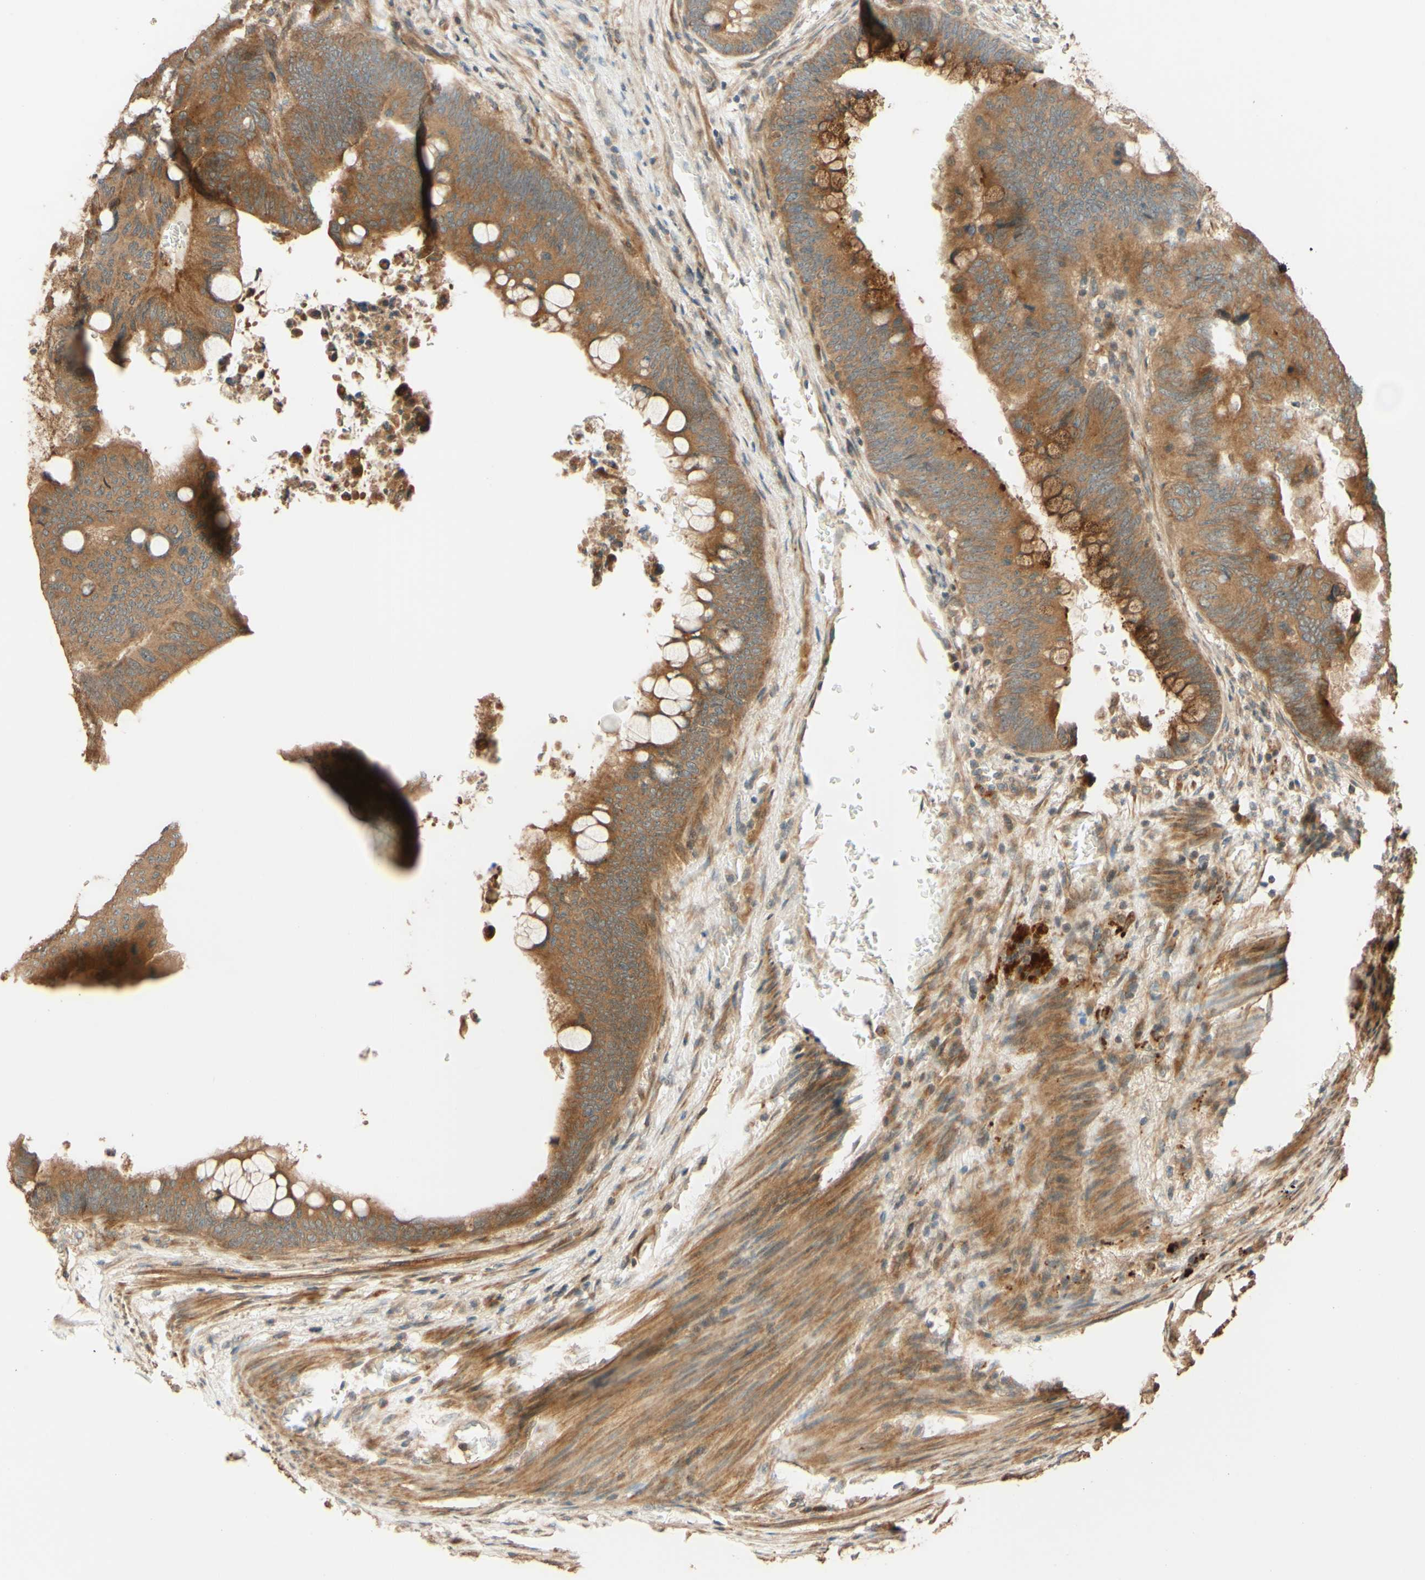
{"staining": {"intensity": "moderate", "quantity": ">75%", "location": "cytoplasmic/membranous"}, "tissue": "colorectal cancer", "cell_type": "Tumor cells", "image_type": "cancer", "snomed": [{"axis": "morphology", "description": "Normal tissue, NOS"}, {"axis": "morphology", "description": "Adenocarcinoma, NOS"}, {"axis": "topography", "description": "Rectum"}, {"axis": "topography", "description": "Peripheral nerve tissue"}], "caption": "DAB (3,3'-diaminobenzidine) immunohistochemical staining of colorectal cancer demonstrates moderate cytoplasmic/membranous protein staining in approximately >75% of tumor cells. (Stains: DAB (3,3'-diaminobenzidine) in brown, nuclei in blue, Microscopy: brightfield microscopy at high magnification).", "gene": "RNF19A", "patient": {"sex": "male", "age": 92}}